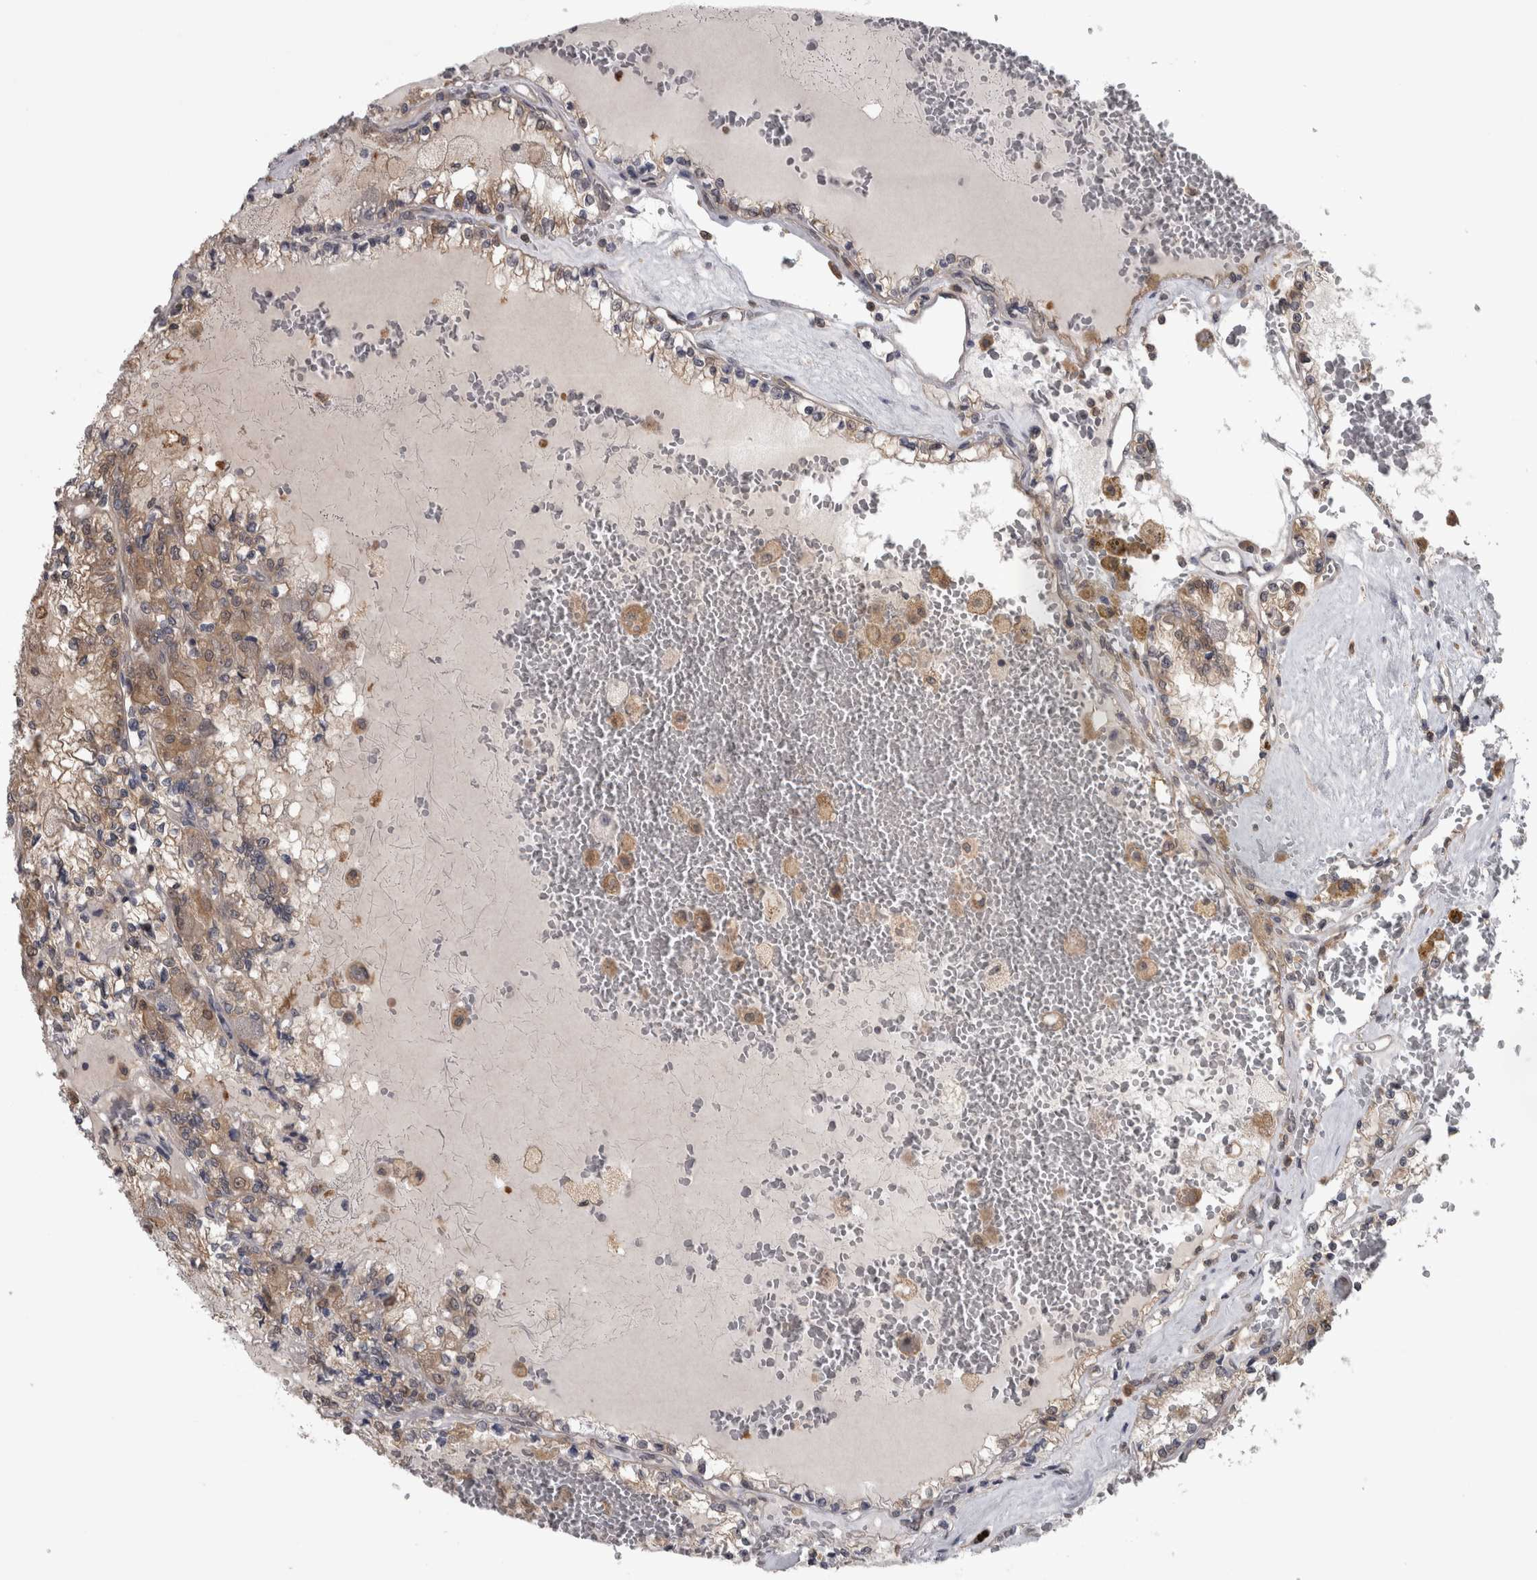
{"staining": {"intensity": "weak", "quantity": "<25%", "location": "cytoplasmic/membranous"}, "tissue": "renal cancer", "cell_type": "Tumor cells", "image_type": "cancer", "snomed": [{"axis": "morphology", "description": "Adenocarcinoma, NOS"}, {"axis": "topography", "description": "Kidney"}], "caption": "IHC of human adenocarcinoma (renal) displays no positivity in tumor cells. (Immunohistochemistry (ihc), brightfield microscopy, high magnification).", "gene": "APRT", "patient": {"sex": "female", "age": 56}}